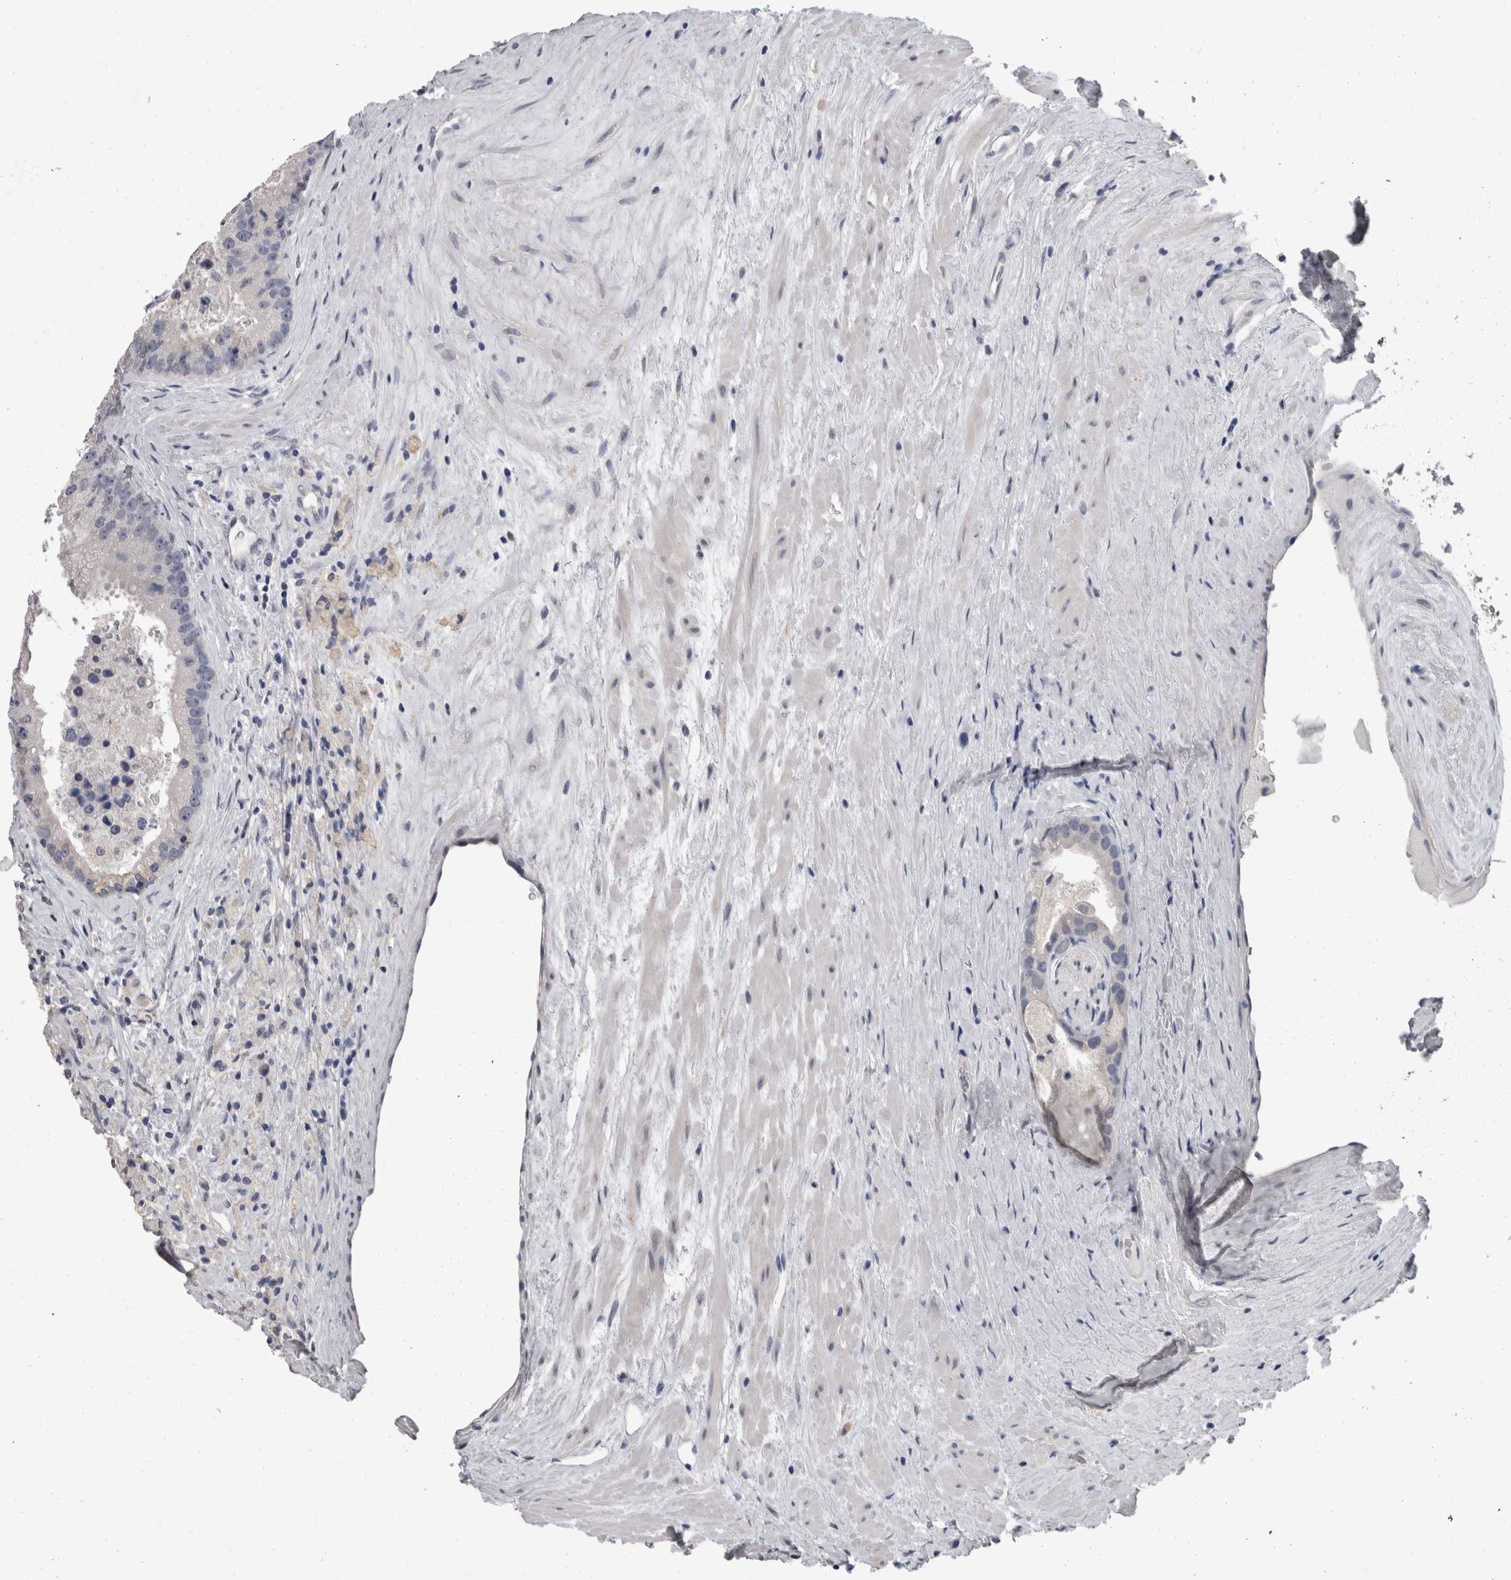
{"staining": {"intensity": "negative", "quantity": "none", "location": "none"}, "tissue": "prostate cancer", "cell_type": "Tumor cells", "image_type": "cancer", "snomed": [{"axis": "morphology", "description": "Adenocarcinoma, High grade"}, {"axis": "topography", "description": "Prostate"}], "caption": "Prostate cancer stained for a protein using IHC exhibits no positivity tumor cells.", "gene": "FHOD3", "patient": {"sex": "male", "age": 70}}